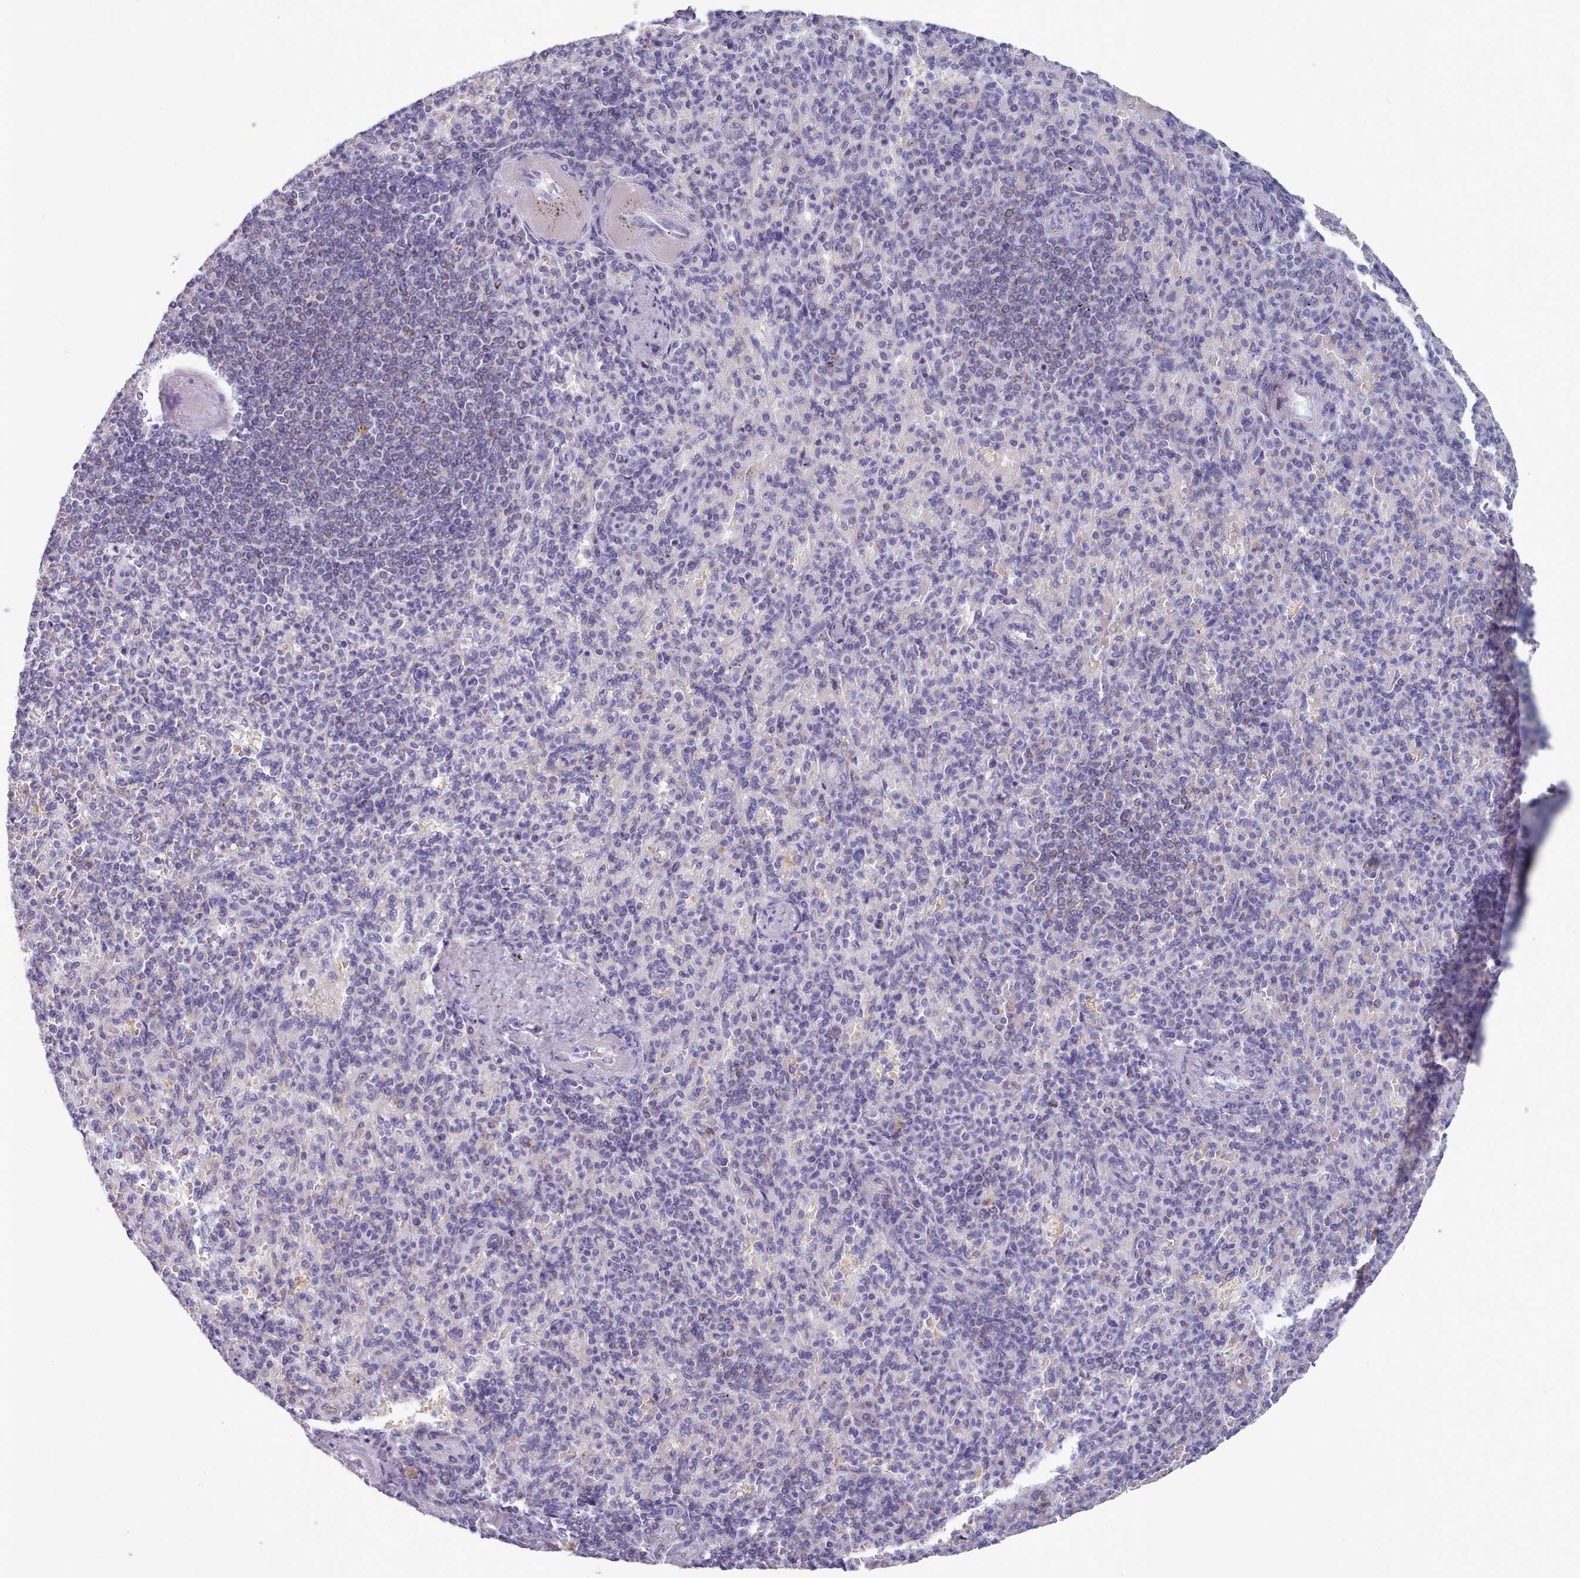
{"staining": {"intensity": "weak", "quantity": "<25%", "location": "cytoplasmic/membranous"}, "tissue": "spleen", "cell_type": "Cells in red pulp", "image_type": "normal", "snomed": [{"axis": "morphology", "description": "Normal tissue, NOS"}, {"axis": "topography", "description": "Spleen"}], "caption": "DAB (3,3'-diaminobenzidine) immunohistochemical staining of benign spleen exhibits no significant positivity in cells in red pulp. Nuclei are stained in blue.", "gene": "HAO1", "patient": {"sex": "female", "age": 74}}